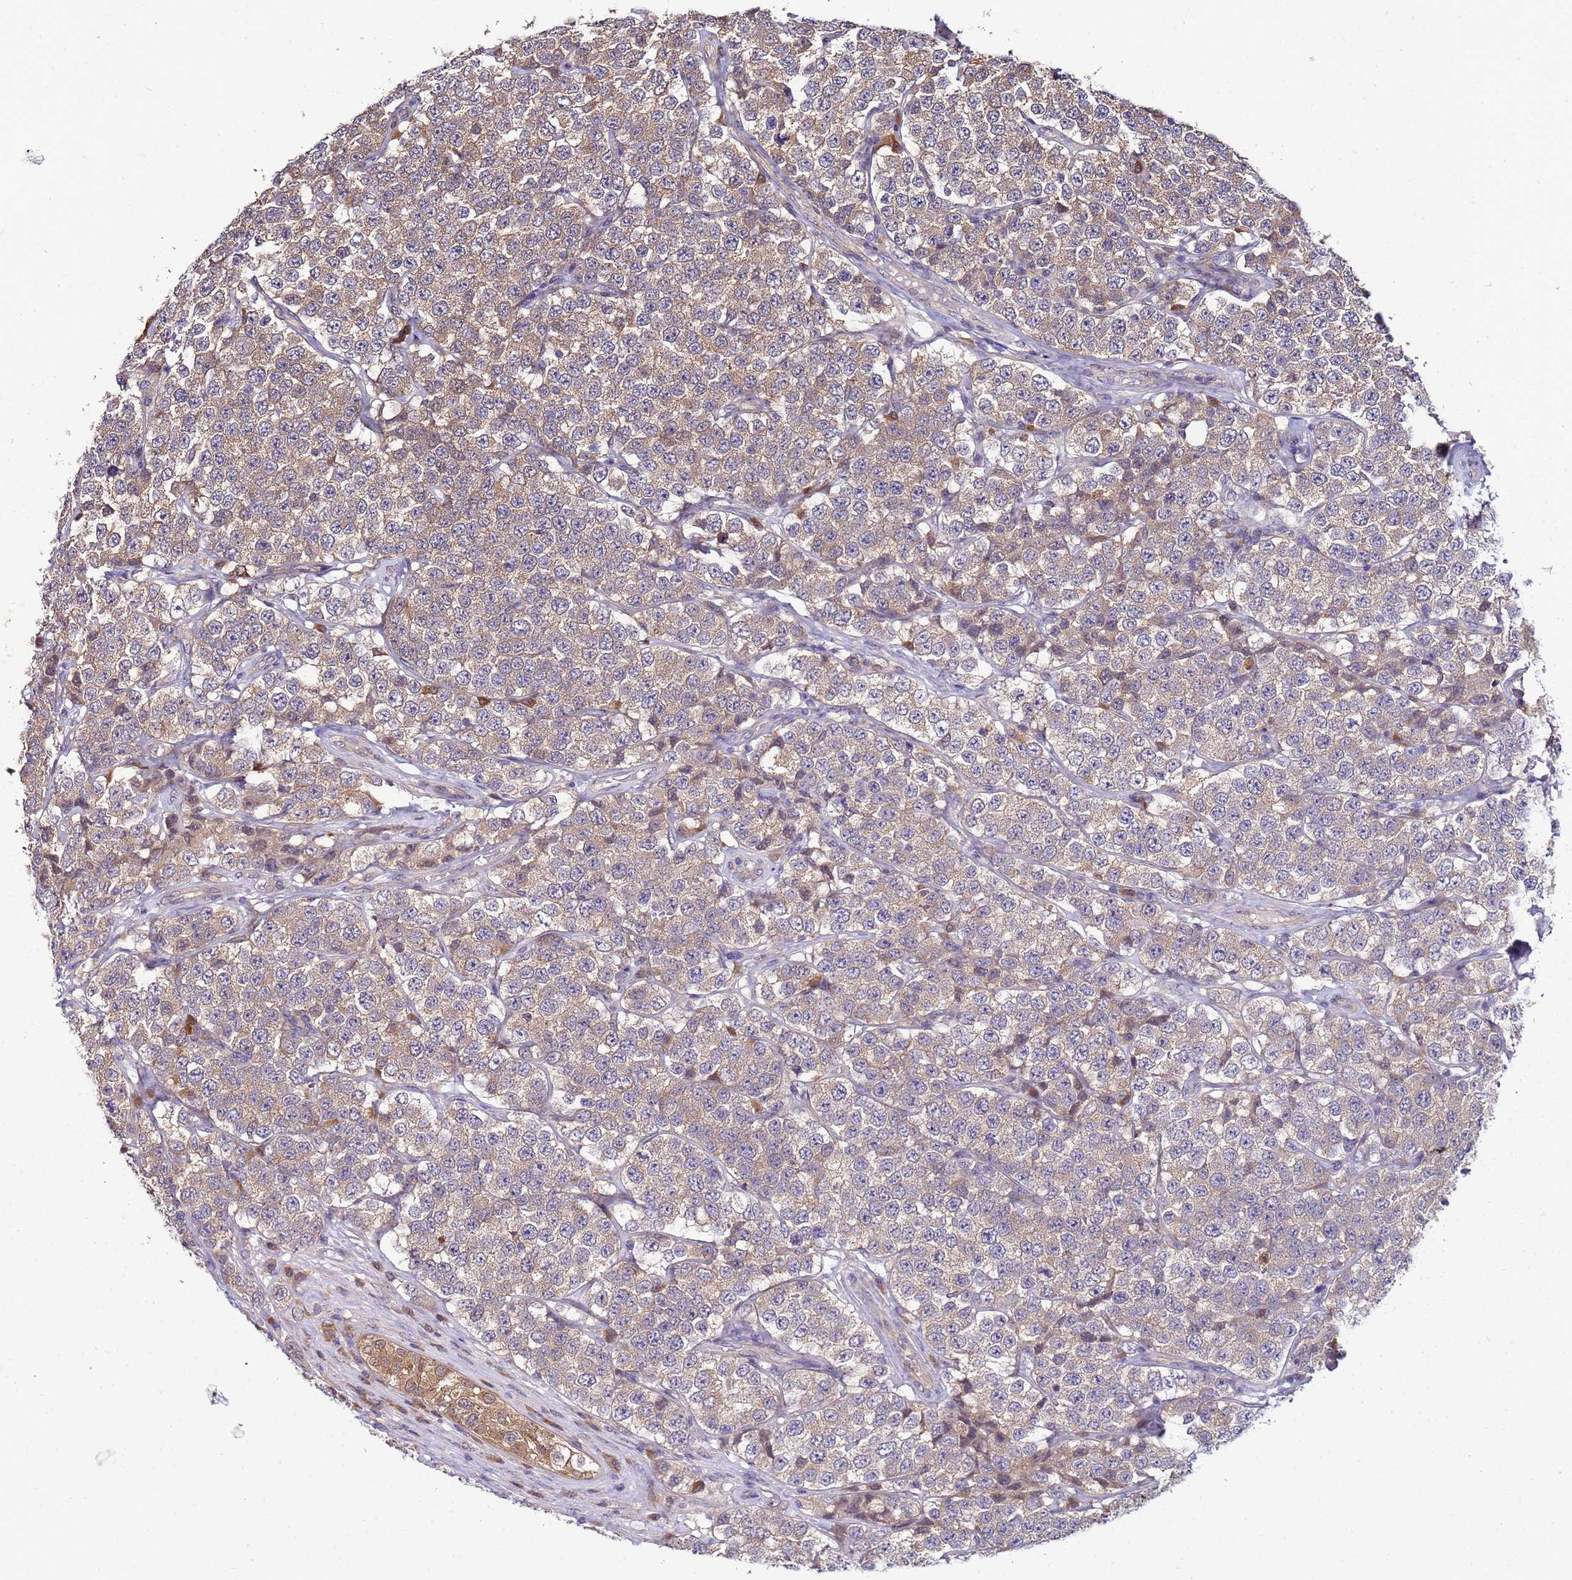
{"staining": {"intensity": "weak", "quantity": ">75%", "location": "cytoplasmic/membranous"}, "tissue": "testis cancer", "cell_type": "Tumor cells", "image_type": "cancer", "snomed": [{"axis": "morphology", "description": "Seminoma, NOS"}, {"axis": "topography", "description": "Testis"}], "caption": "Immunohistochemistry histopathology image of testis seminoma stained for a protein (brown), which exhibits low levels of weak cytoplasmic/membranous staining in about >75% of tumor cells.", "gene": "NAXE", "patient": {"sex": "male", "age": 34}}